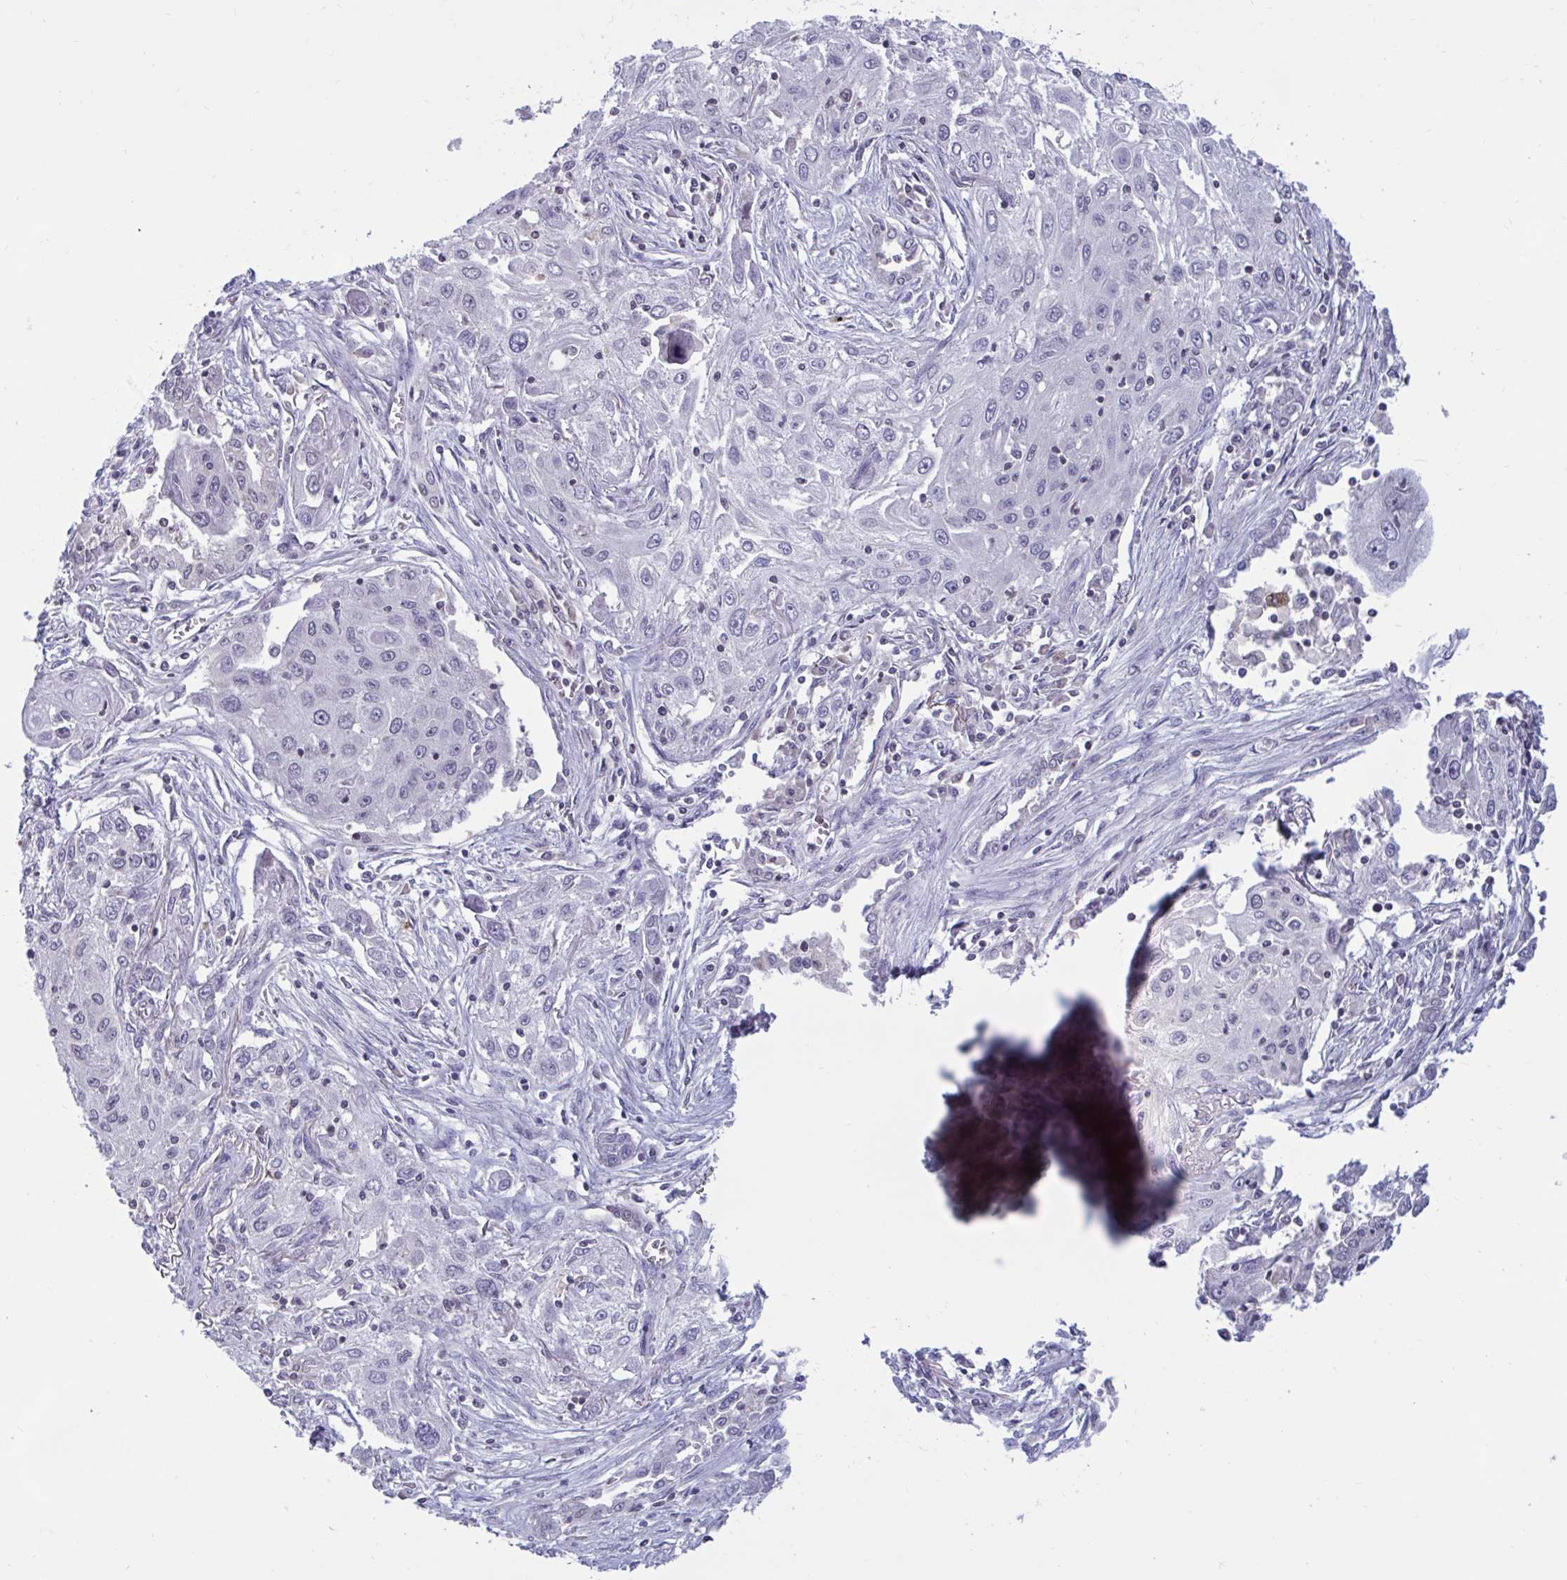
{"staining": {"intensity": "negative", "quantity": "none", "location": "none"}, "tissue": "lung cancer", "cell_type": "Tumor cells", "image_type": "cancer", "snomed": [{"axis": "morphology", "description": "Squamous cell carcinoma, NOS"}, {"axis": "topography", "description": "Lung"}], "caption": "A histopathology image of human squamous cell carcinoma (lung) is negative for staining in tumor cells. The staining is performed using DAB brown chromogen with nuclei counter-stained in using hematoxylin.", "gene": "ARPP19", "patient": {"sex": "female", "age": 69}}